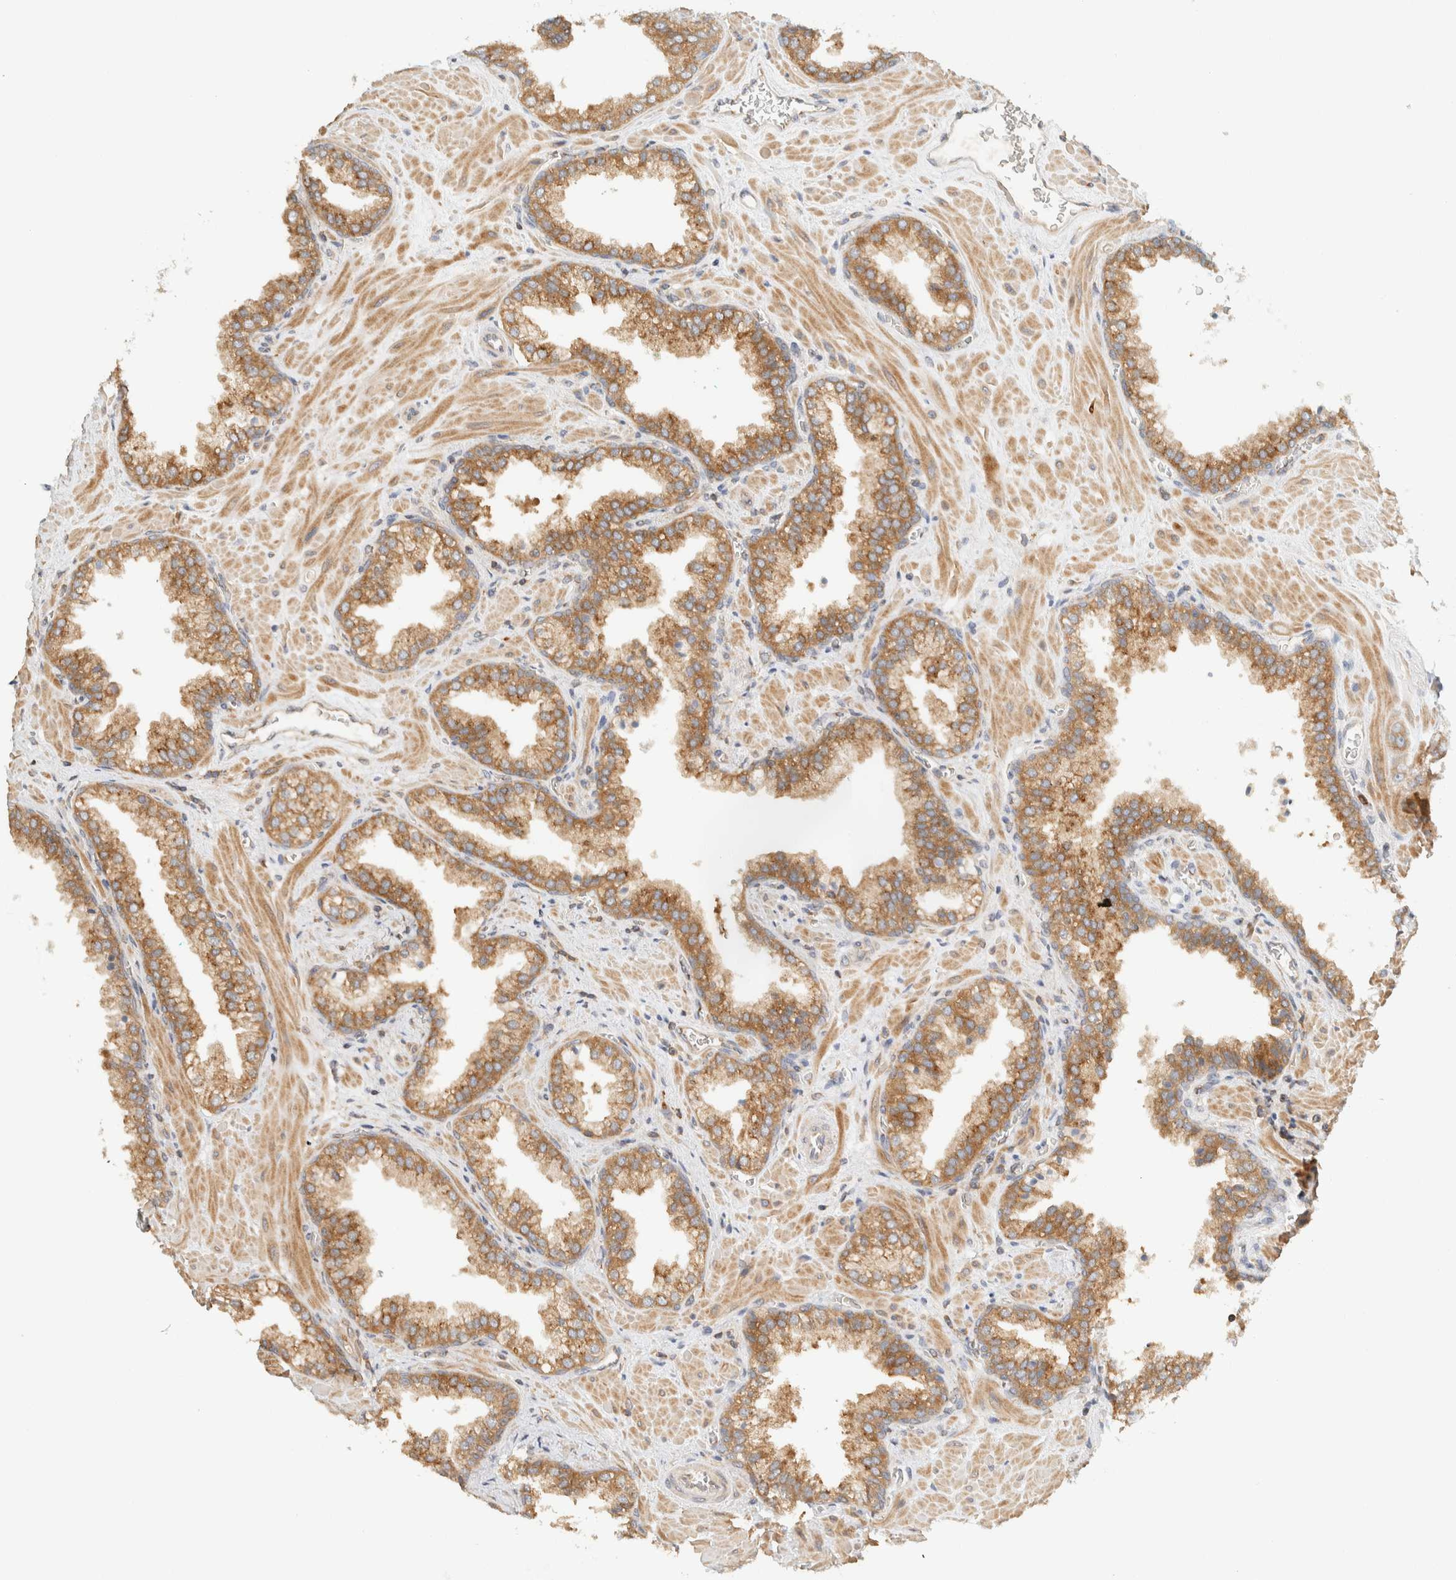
{"staining": {"intensity": "moderate", "quantity": ">75%", "location": "cytoplasmic/membranous"}, "tissue": "prostate cancer", "cell_type": "Tumor cells", "image_type": "cancer", "snomed": [{"axis": "morphology", "description": "Adenocarcinoma, Low grade"}, {"axis": "topography", "description": "Prostate"}], "caption": "An immunohistochemistry (IHC) micrograph of neoplastic tissue is shown. Protein staining in brown highlights moderate cytoplasmic/membranous positivity in prostate cancer within tumor cells. (Brightfield microscopy of DAB IHC at high magnification).", "gene": "ARFGEF1", "patient": {"sex": "male", "age": 71}}